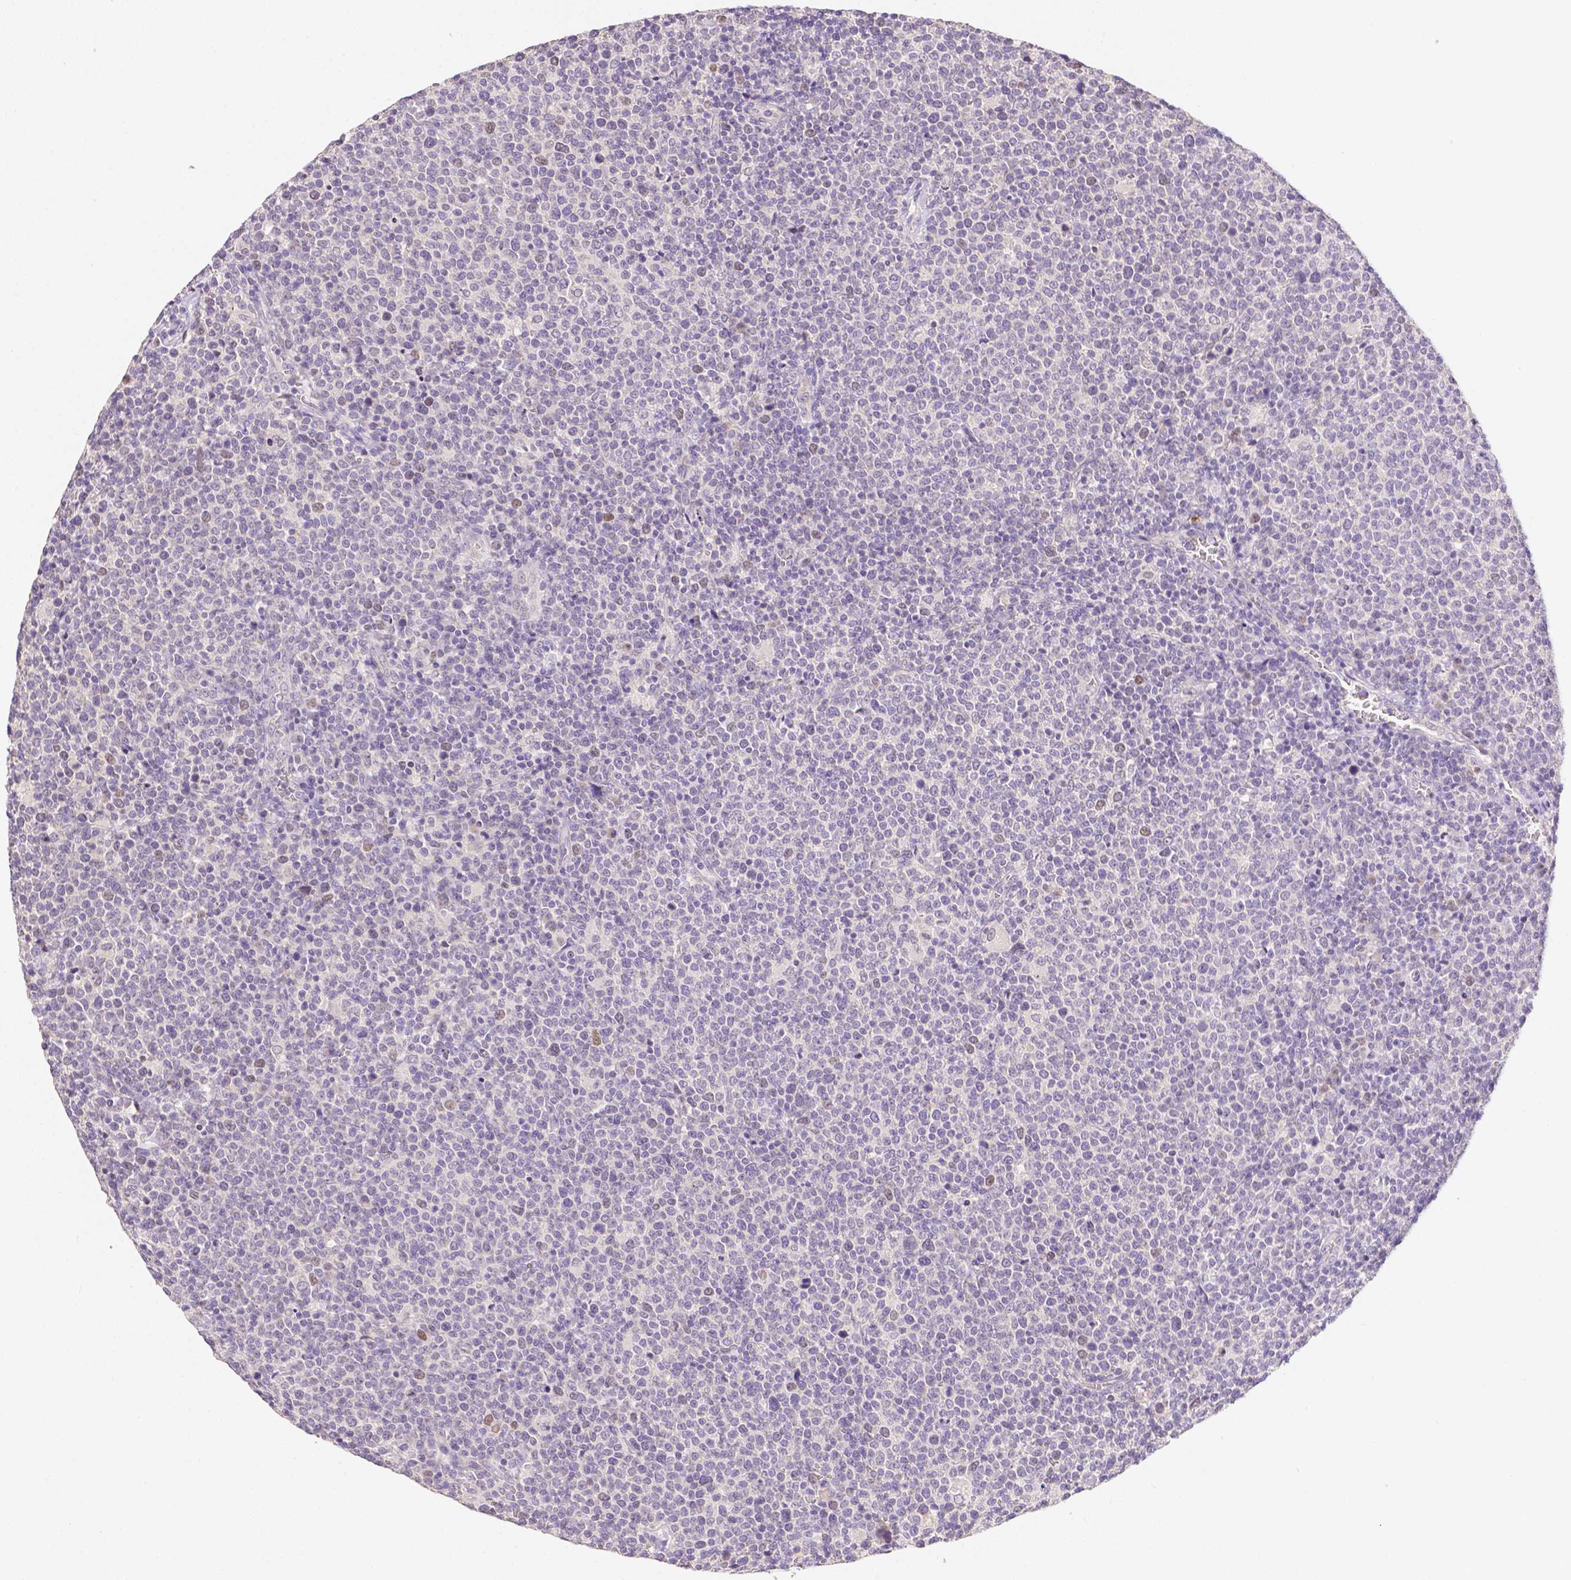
{"staining": {"intensity": "negative", "quantity": "none", "location": "none"}, "tissue": "lymphoma", "cell_type": "Tumor cells", "image_type": "cancer", "snomed": [{"axis": "morphology", "description": "Malignant lymphoma, non-Hodgkin's type, High grade"}, {"axis": "topography", "description": "Lymph node"}], "caption": "The IHC micrograph has no significant positivity in tumor cells of lymphoma tissue.", "gene": "C10orf67", "patient": {"sex": "male", "age": 61}}